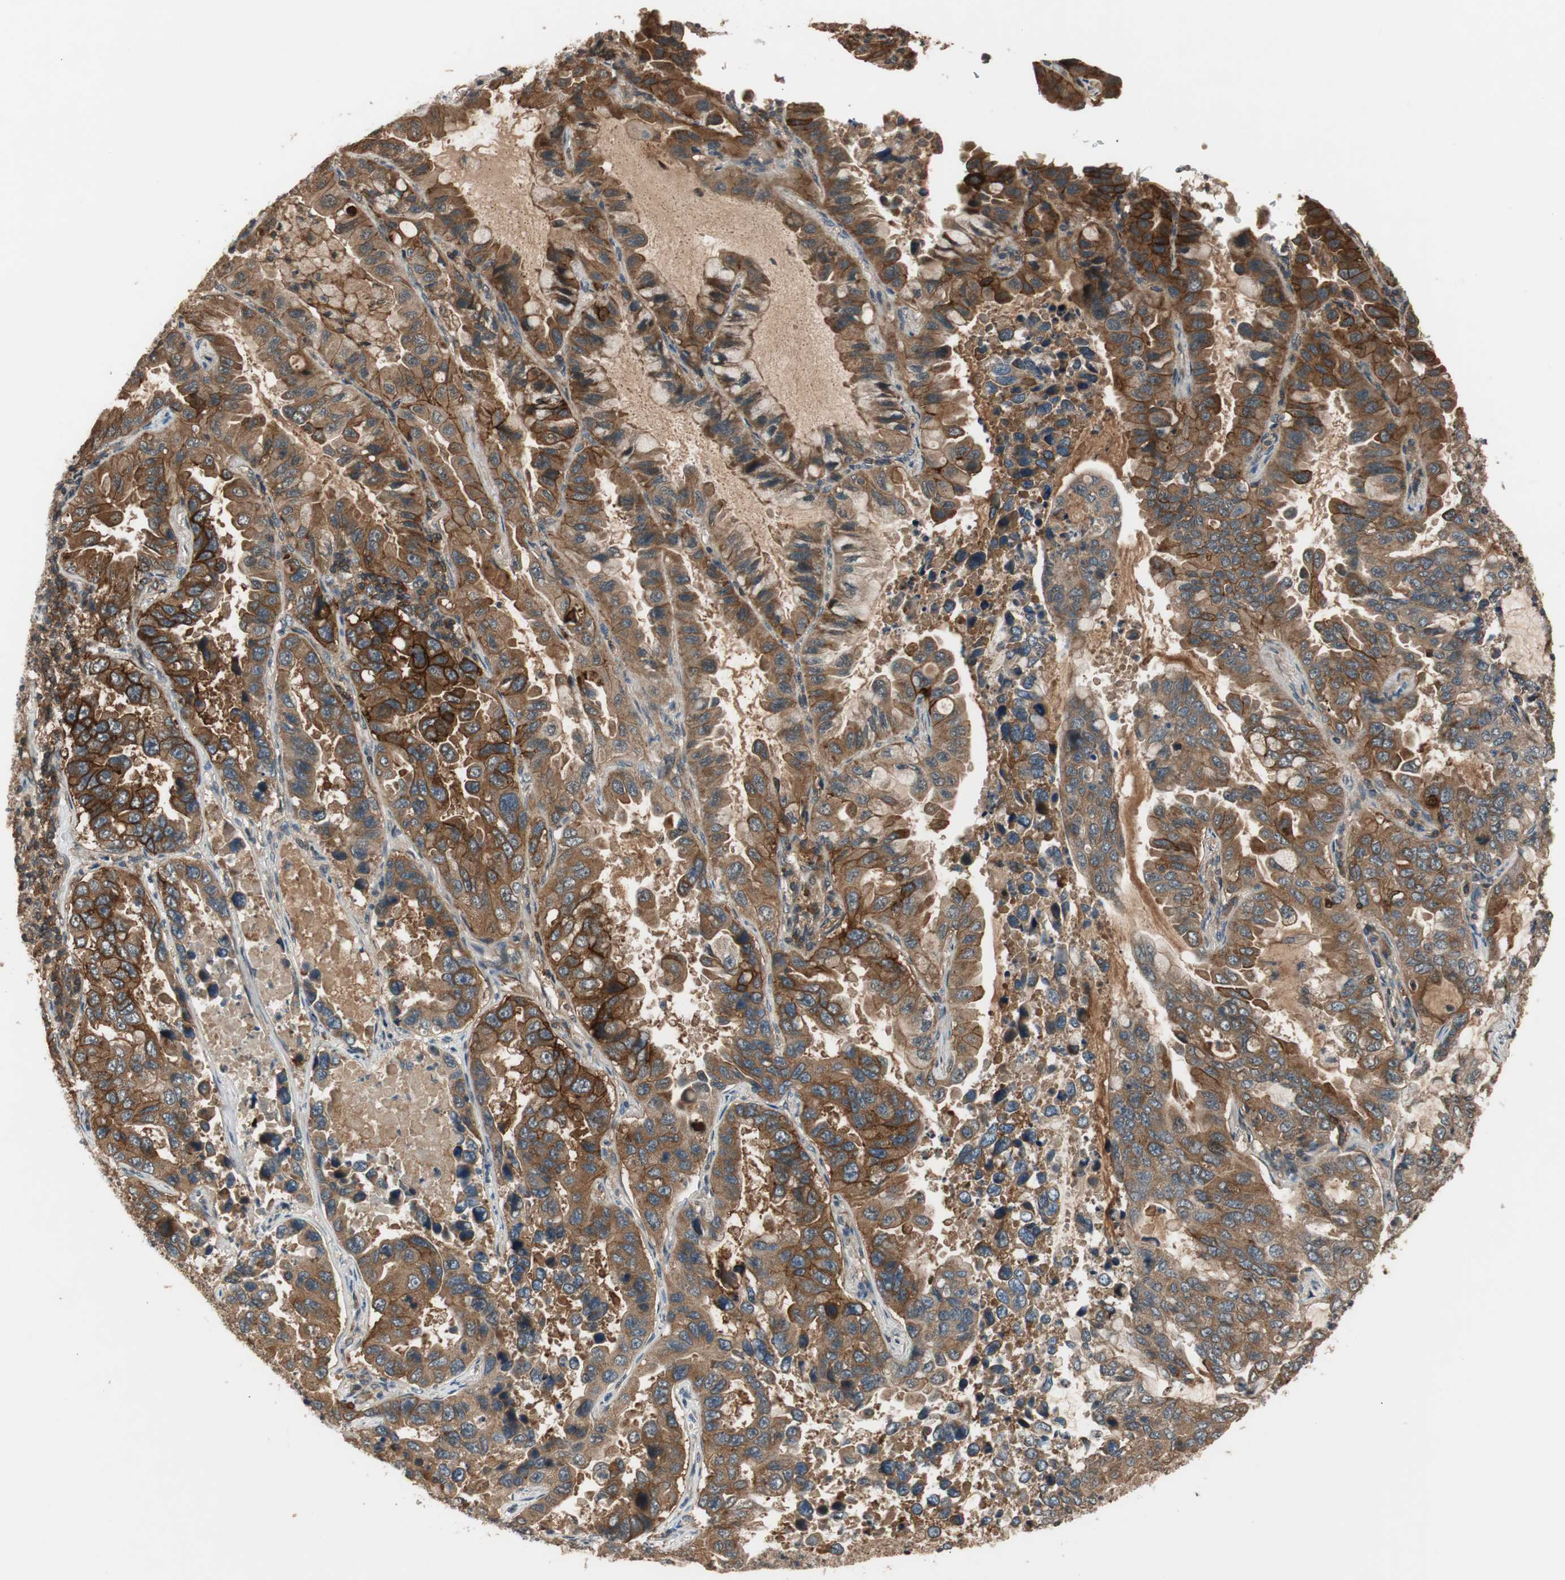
{"staining": {"intensity": "strong", "quantity": ">75%", "location": "cytoplasmic/membranous"}, "tissue": "lung cancer", "cell_type": "Tumor cells", "image_type": "cancer", "snomed": [{"axis": "morphology", "description": "Adenocarcinoma, NOS"}, {"axis": "topography", "description": "Lung"}], "caption": "Immunohistochemistry staining of lung adenocarcinoma, which shows high levels of strong cytoplasmic/membranous staining in about >75% of tumor cells indicating strong cytoplasmic/membranous protein positivity. The staining was performed using DAB (brown) for protein detection and nuclei were counterstained in hematoxylin (blue).", "gene": "TMEM230", "patient": {"sex": "male", "age": 64}}